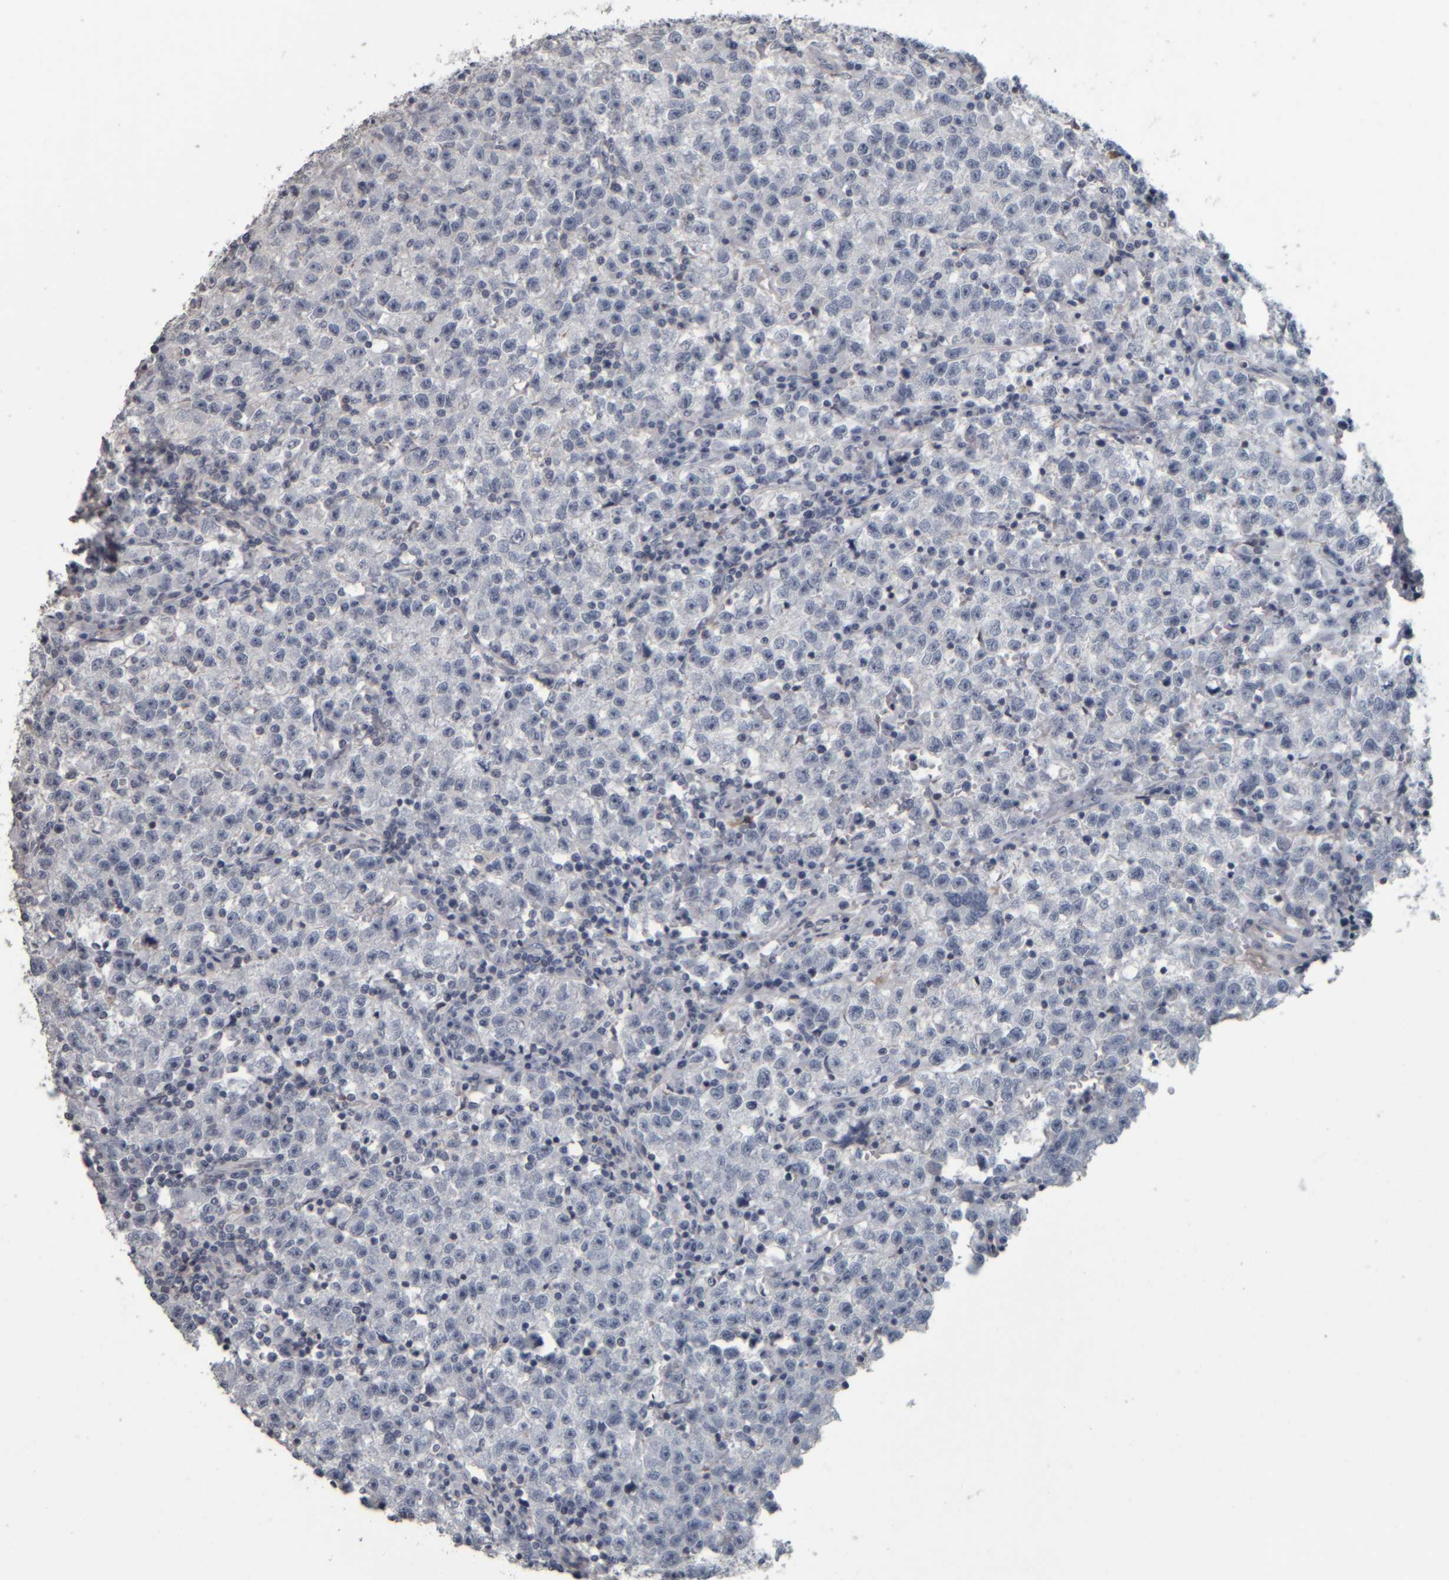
{"staining": {"intensity": "negative", "quantity": "none", "location": "none"}, "tissue": "testis cancer", "cell_type": "Tumor cells", "image_type": "cancer", "snomed": [{"axis": "morphology", "description": "Seminoma, NOS"}, {"axis": "topography", "description": "Testis"}], "caption": "The photomicrograph displays no significant expression in tumor cells of seminoma (testis).", "gene": "CAVIN4", "patient": {"sex": "male", "age": 22}}